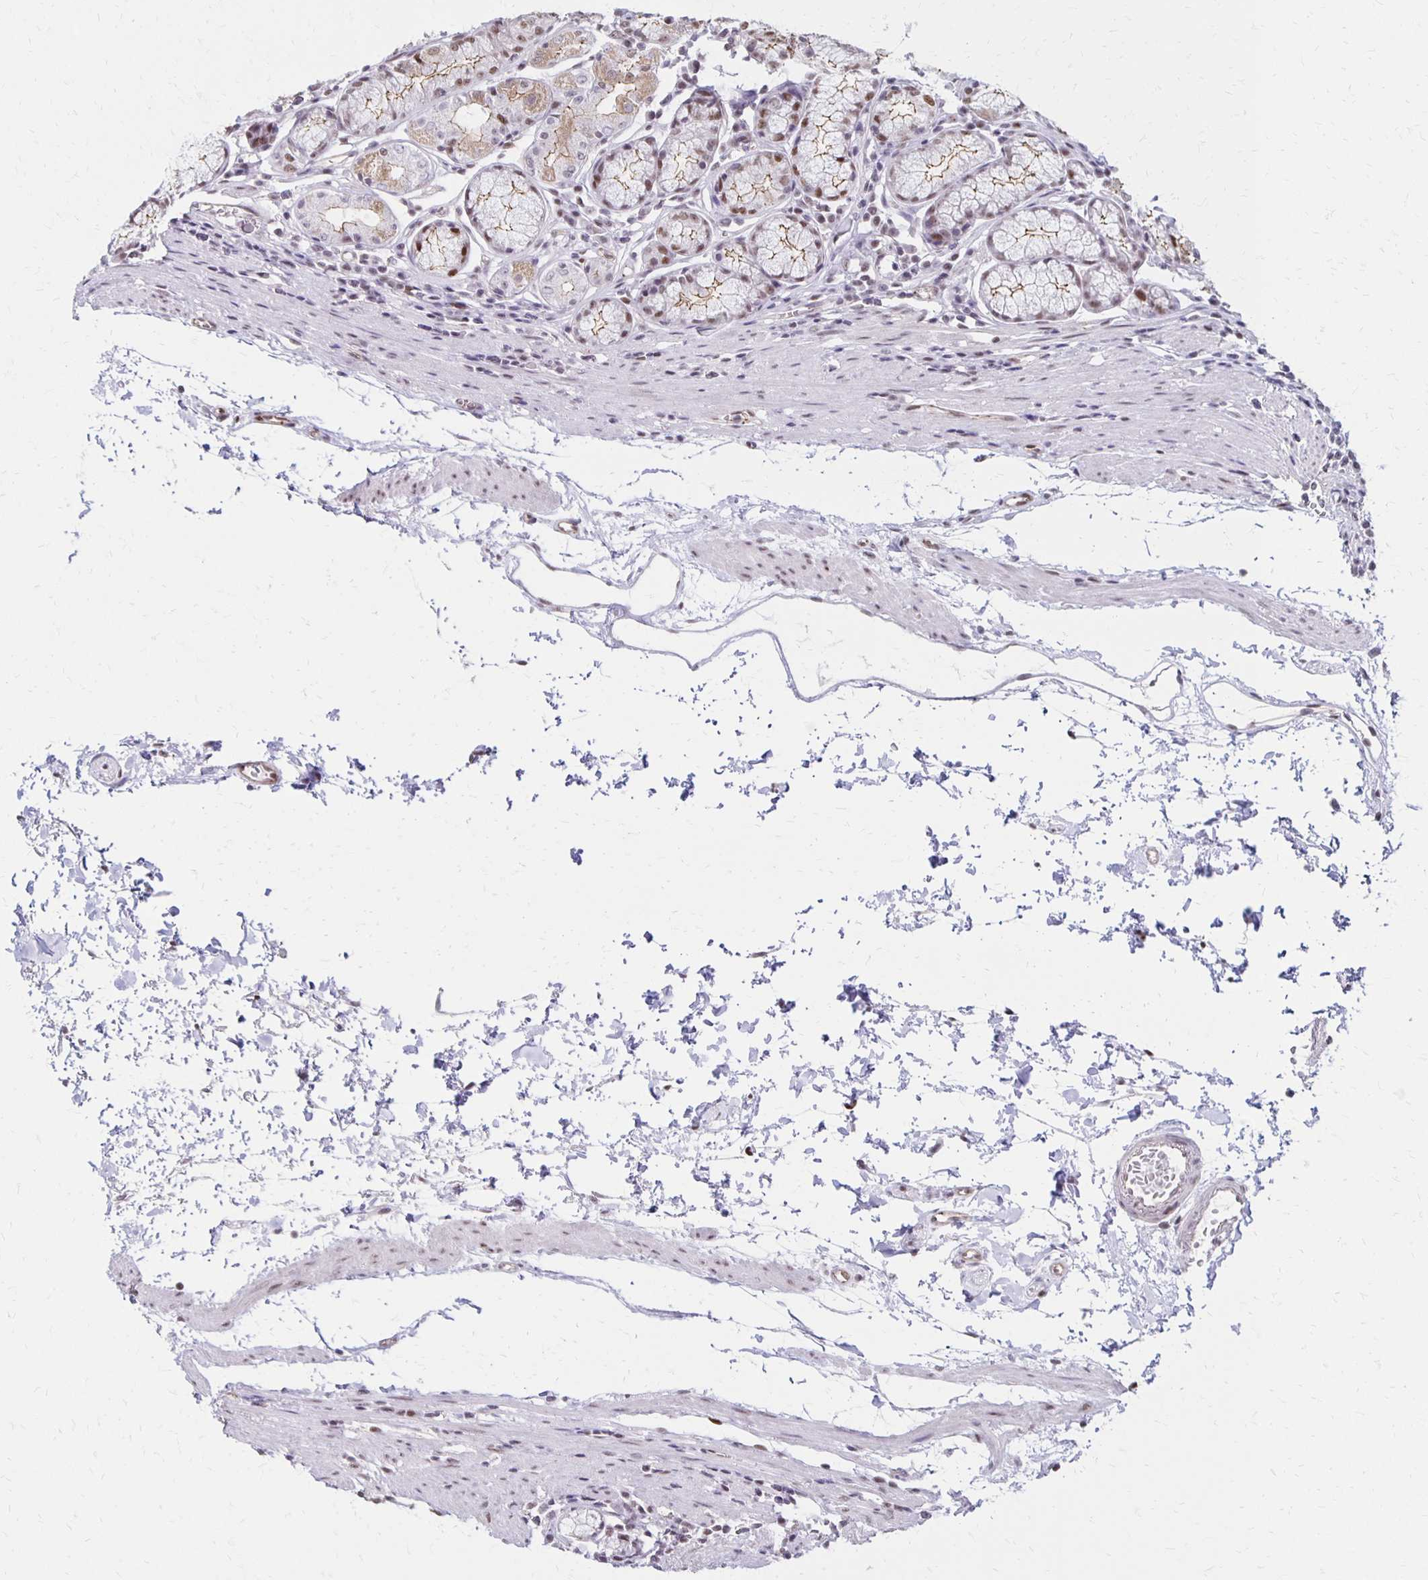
{"staining": {"intensity": "moderate", "quantity": ">75%", "location": "cytoplasmic/membranous,nuclear"}, "tissue": "stomach", "cell_type": "Glandular cells", "image_type": "normal", "snomed": [{"axis": "morphology", "description": "Normal tissue, NOS"}, {"axis": "topography", "description": "Stomach"}], "caption": "Immunohistochemical staining of unremarkable stomach reveals medium levels of moderate cytoplasmic/membranous,nuclear expression in about >75% of glandular cells.", "gene": "DDB2", "patient": {"sex": "male", "age": 55}}